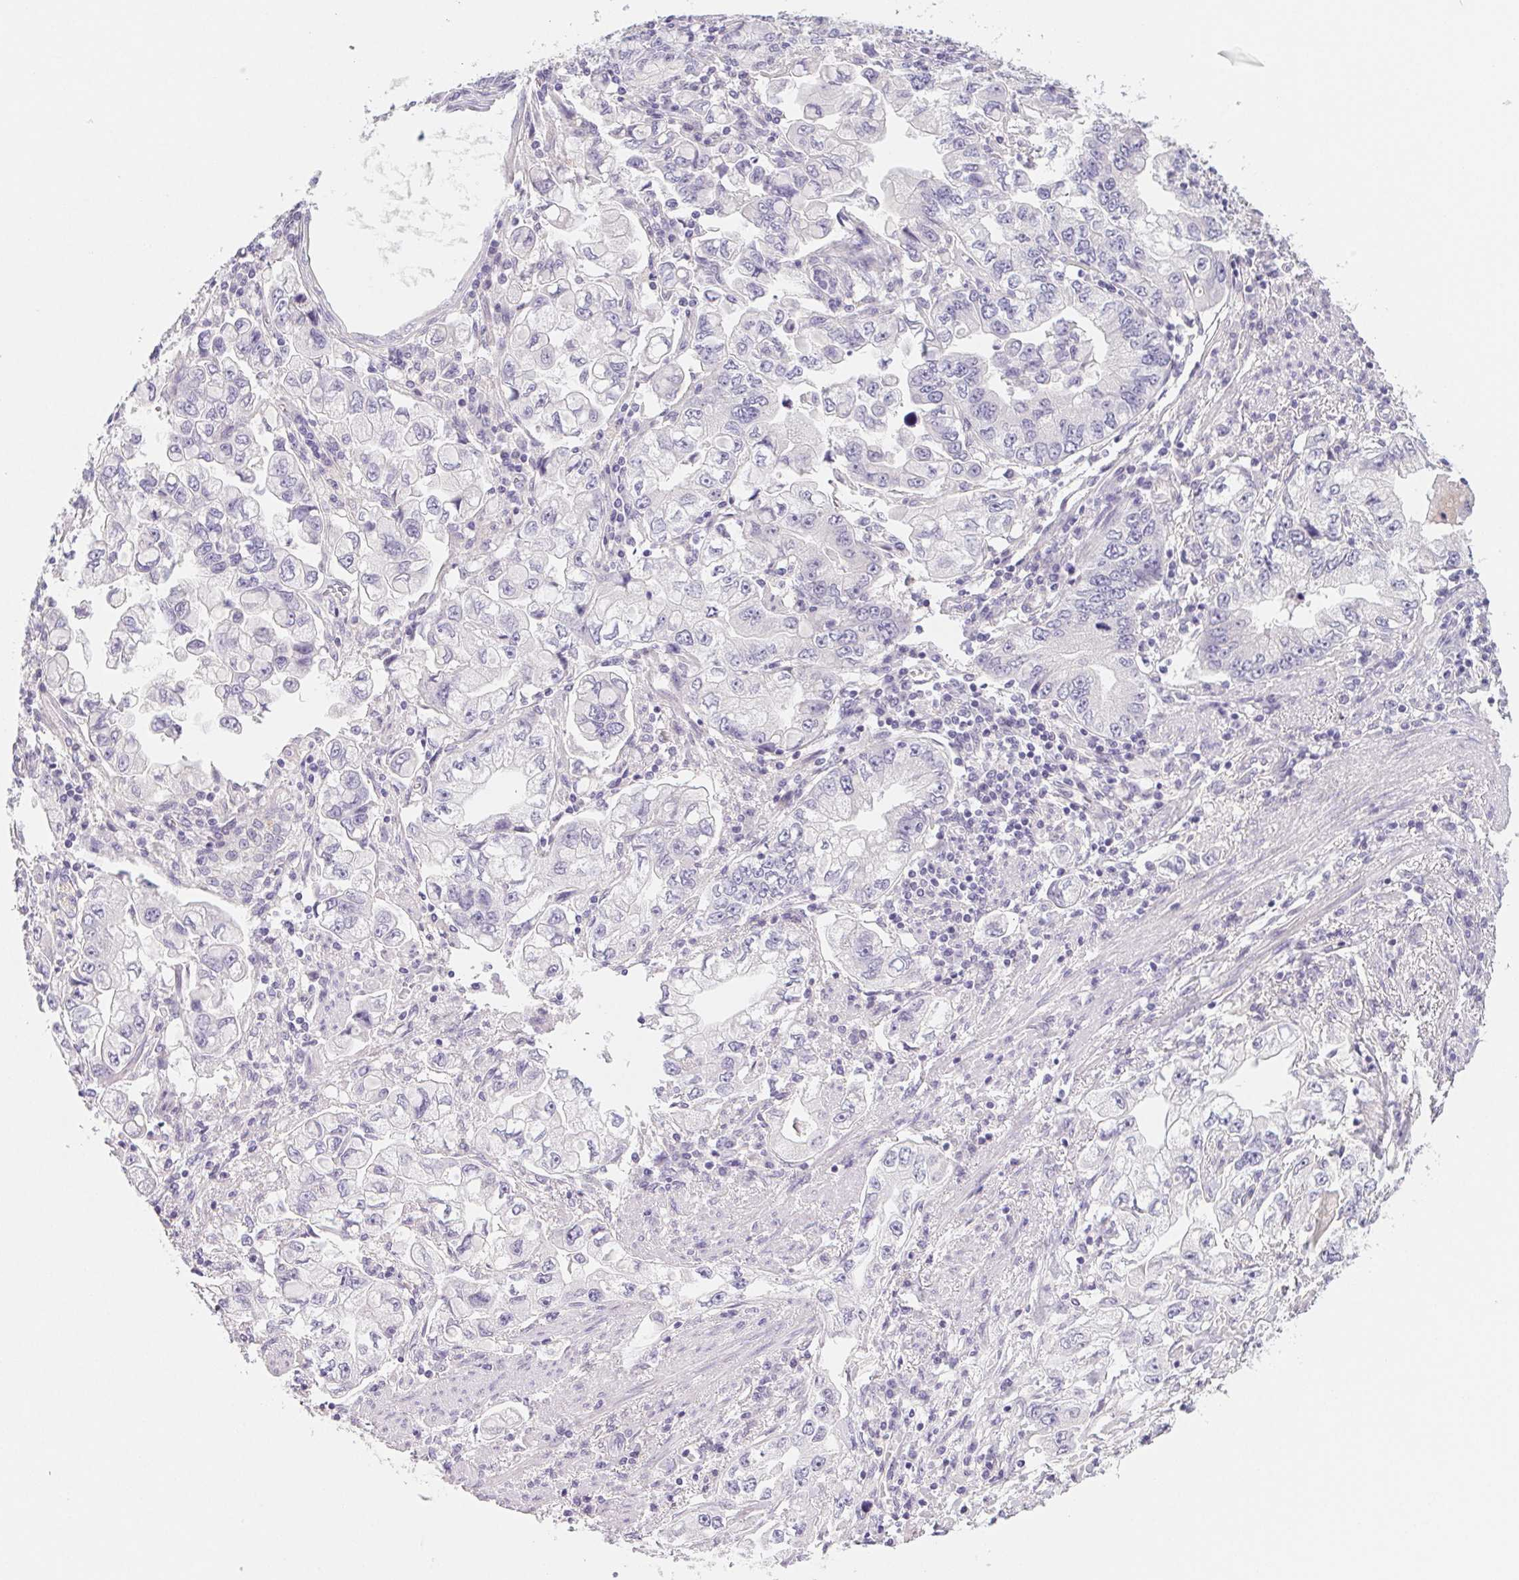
{"staining": {"intensity": "negative", "quantity": "none", "location": "none"}, "tissue": "stomach cancer", "cell_type": "Tumor cells", "image_type": "cancer", "snomed": [{"axis": "morphology", "description": "Adenocarcinoma, NOS"}, {"axis": "topography", "description": "Stomach, lower"}], "caption": "Immunohistochemistry of stomach cancer (adenocarcinoma) displays no expression in tumor cells.", "gene": "CTNND2", "patient": {"sex": "female", "age": 93}}